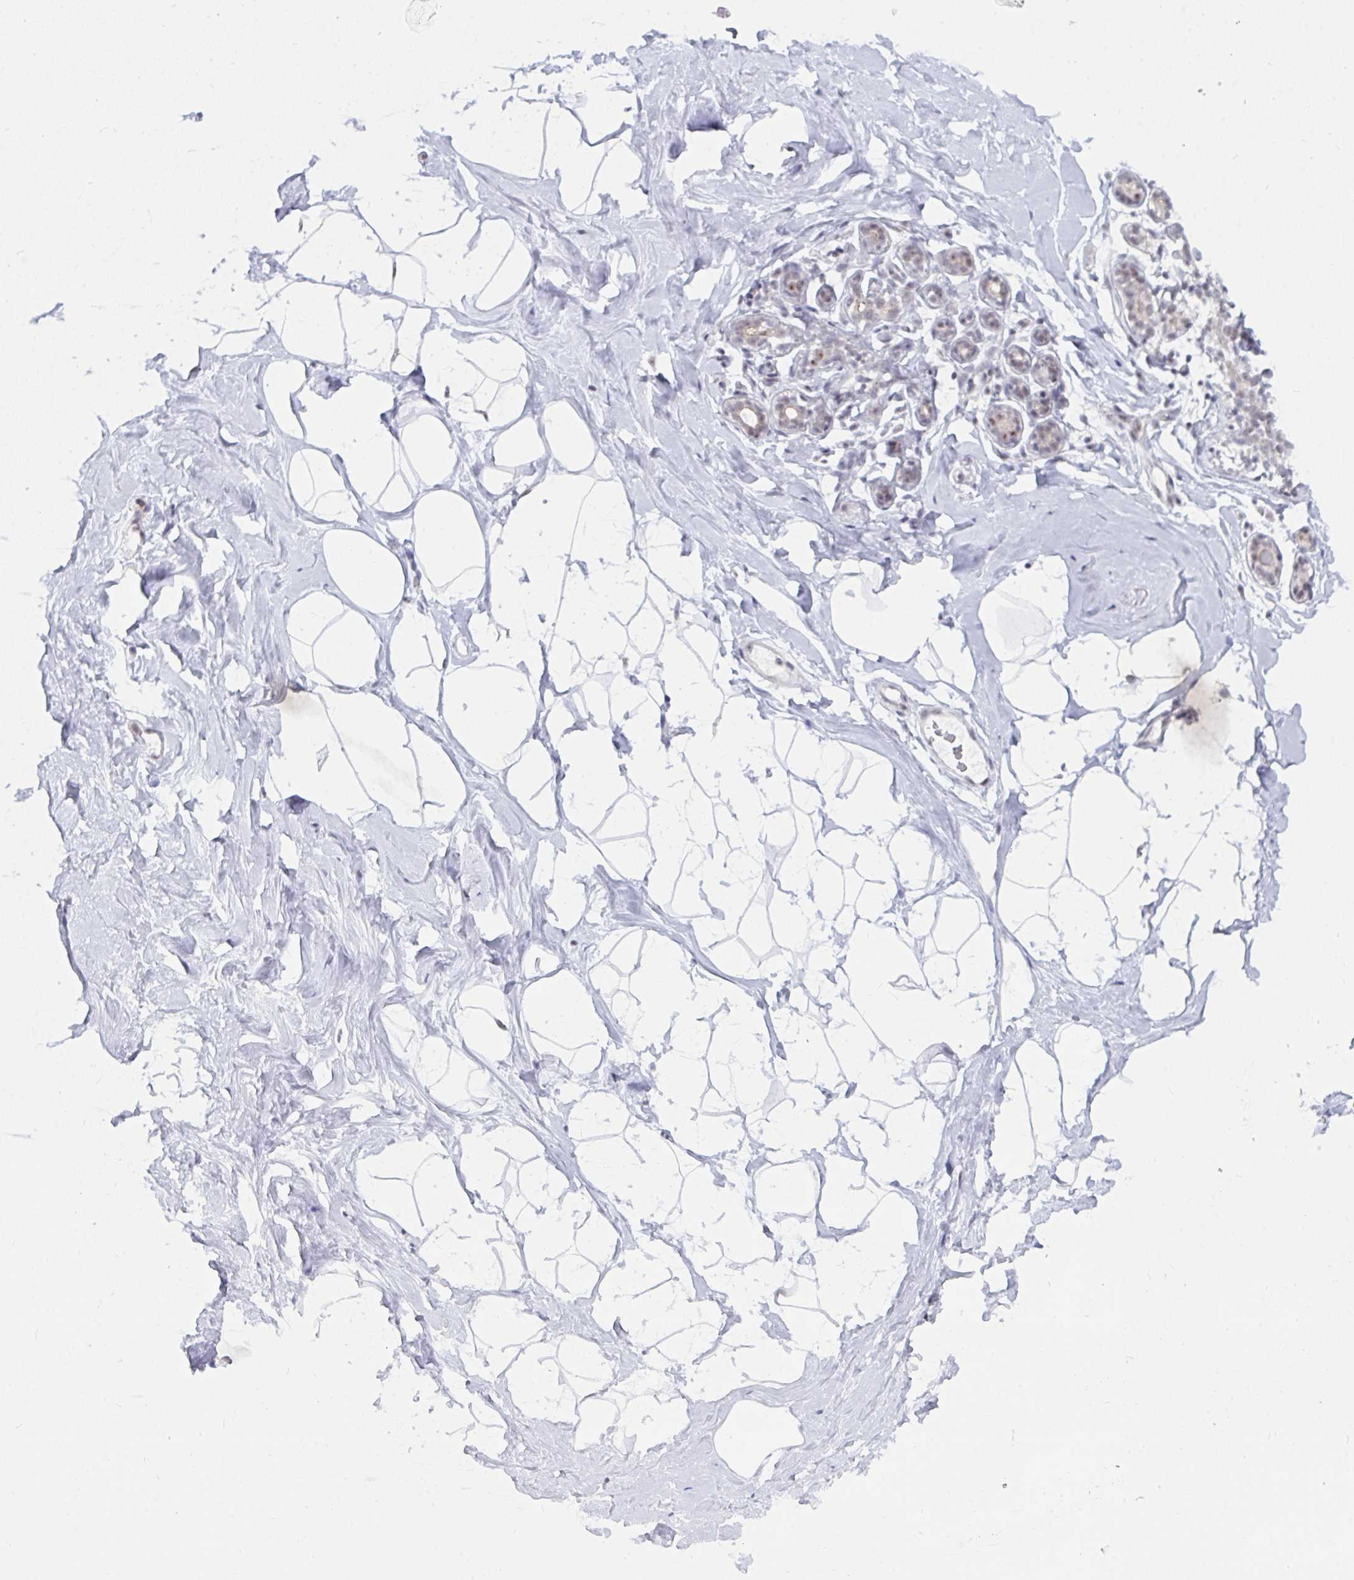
{"staining": {"intensity": "negative", "quantity": "none", "location": "none"}, "tissue": "breast", "cell_type": "Adipocytes", "image_type": "normal", "snomed": [{"axis": "morphology", "description": "Normal tissue, NOS"}, {"axis": "topography", "description": "Breast"}], "caption": "The micrograph exhibits no significant staining in adipocytes of breast. Nuclei are stained in blue.", "gene": "PRR14", "patient": {"sex": "female", "age": 32}}